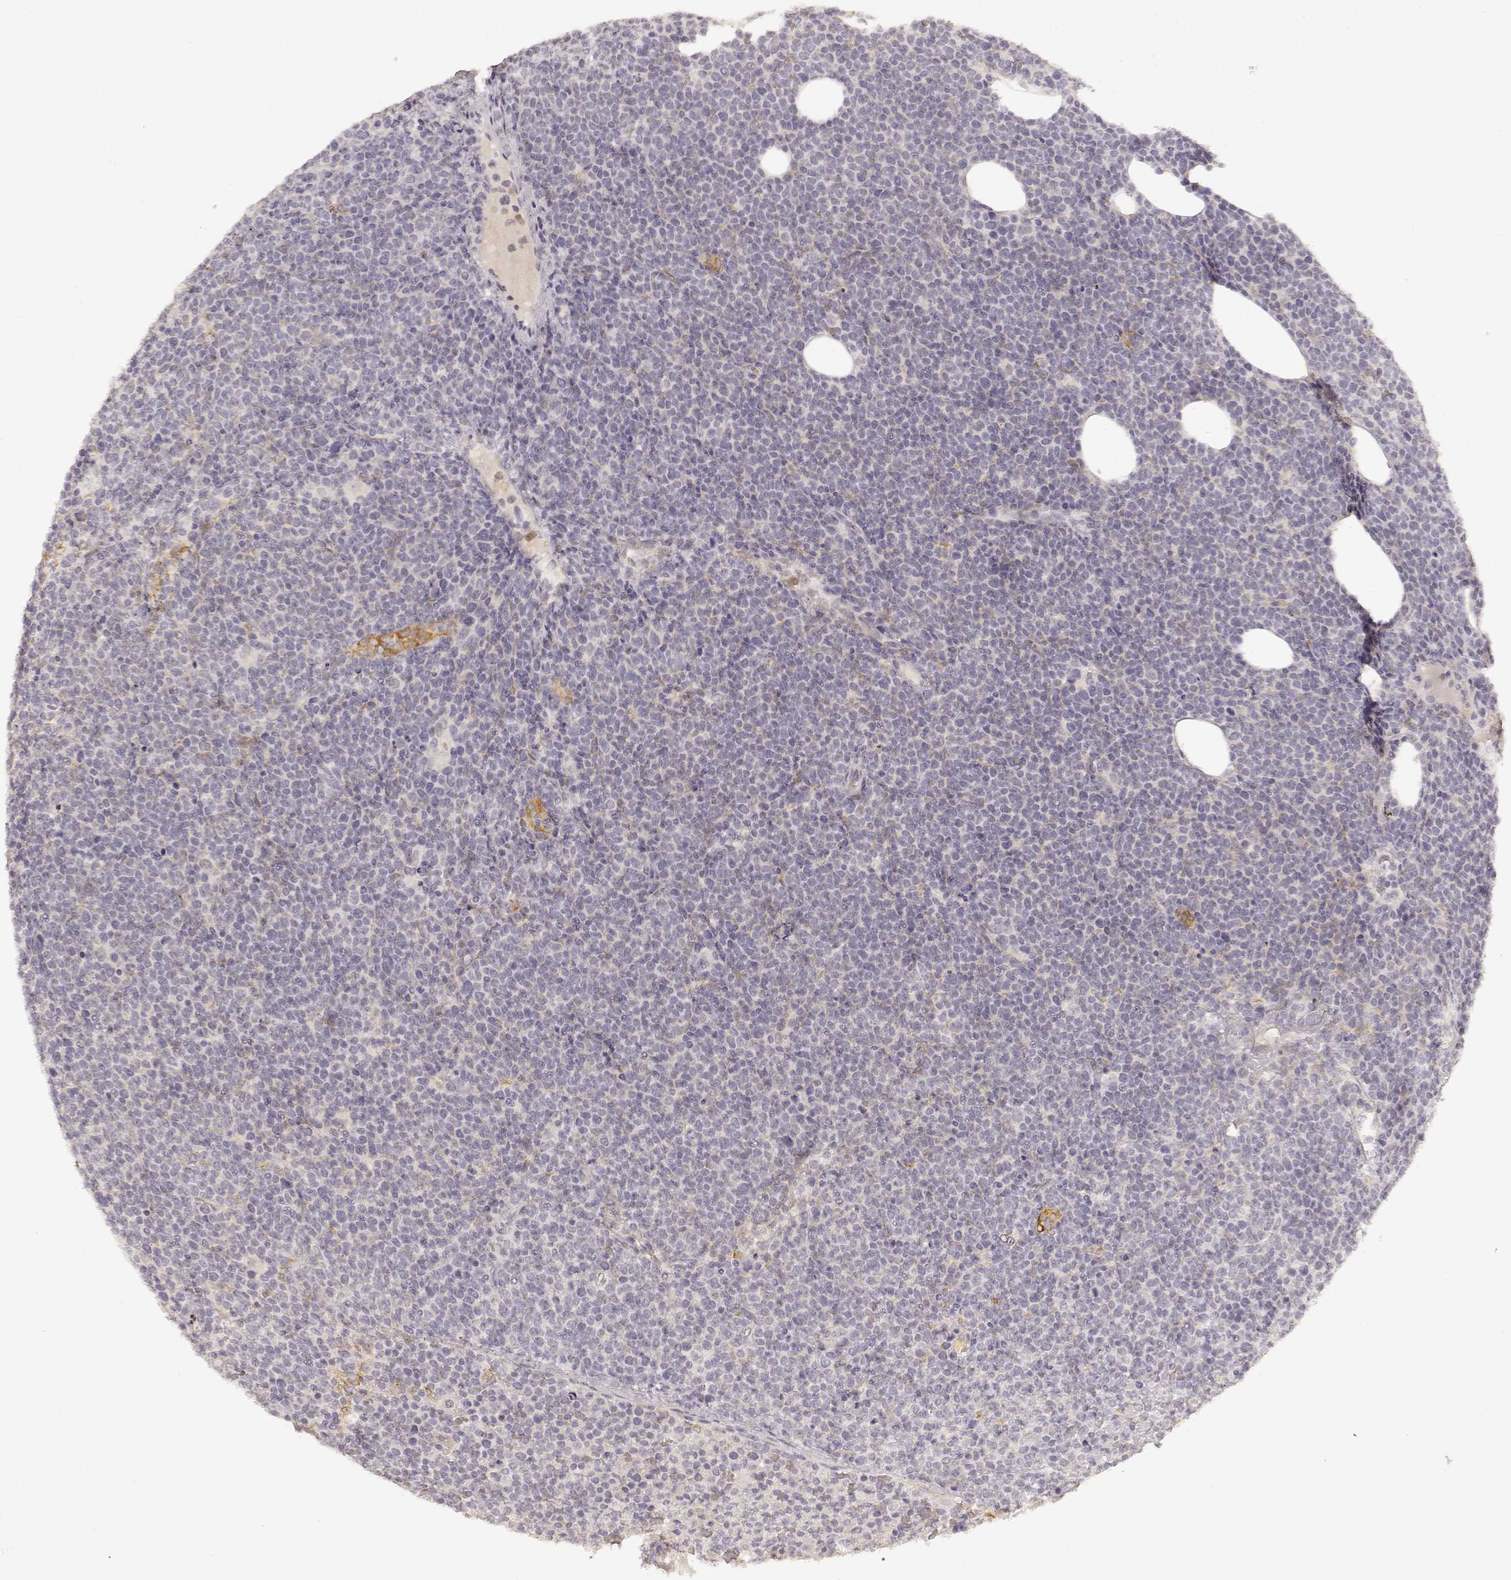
{"staining": {"intensity": "negative", "quantity": "none", "location": "none"}, "tissue": "lymphoma", "cell_type": "Tumor cells", "image_type": "cancer", "snomed": [{"axis": "morphology", "description": "Malignant lymphoma, non-Hodgkin's type, High grade"}, {"axis": "topography", "description": "Lymph node"}], "caption": "This is an immunohistochemistry image of lymphoma. There is no staining in tumor cells.", "gene": "LAMC2", "patient": {"sex": "male", "age": 61}}